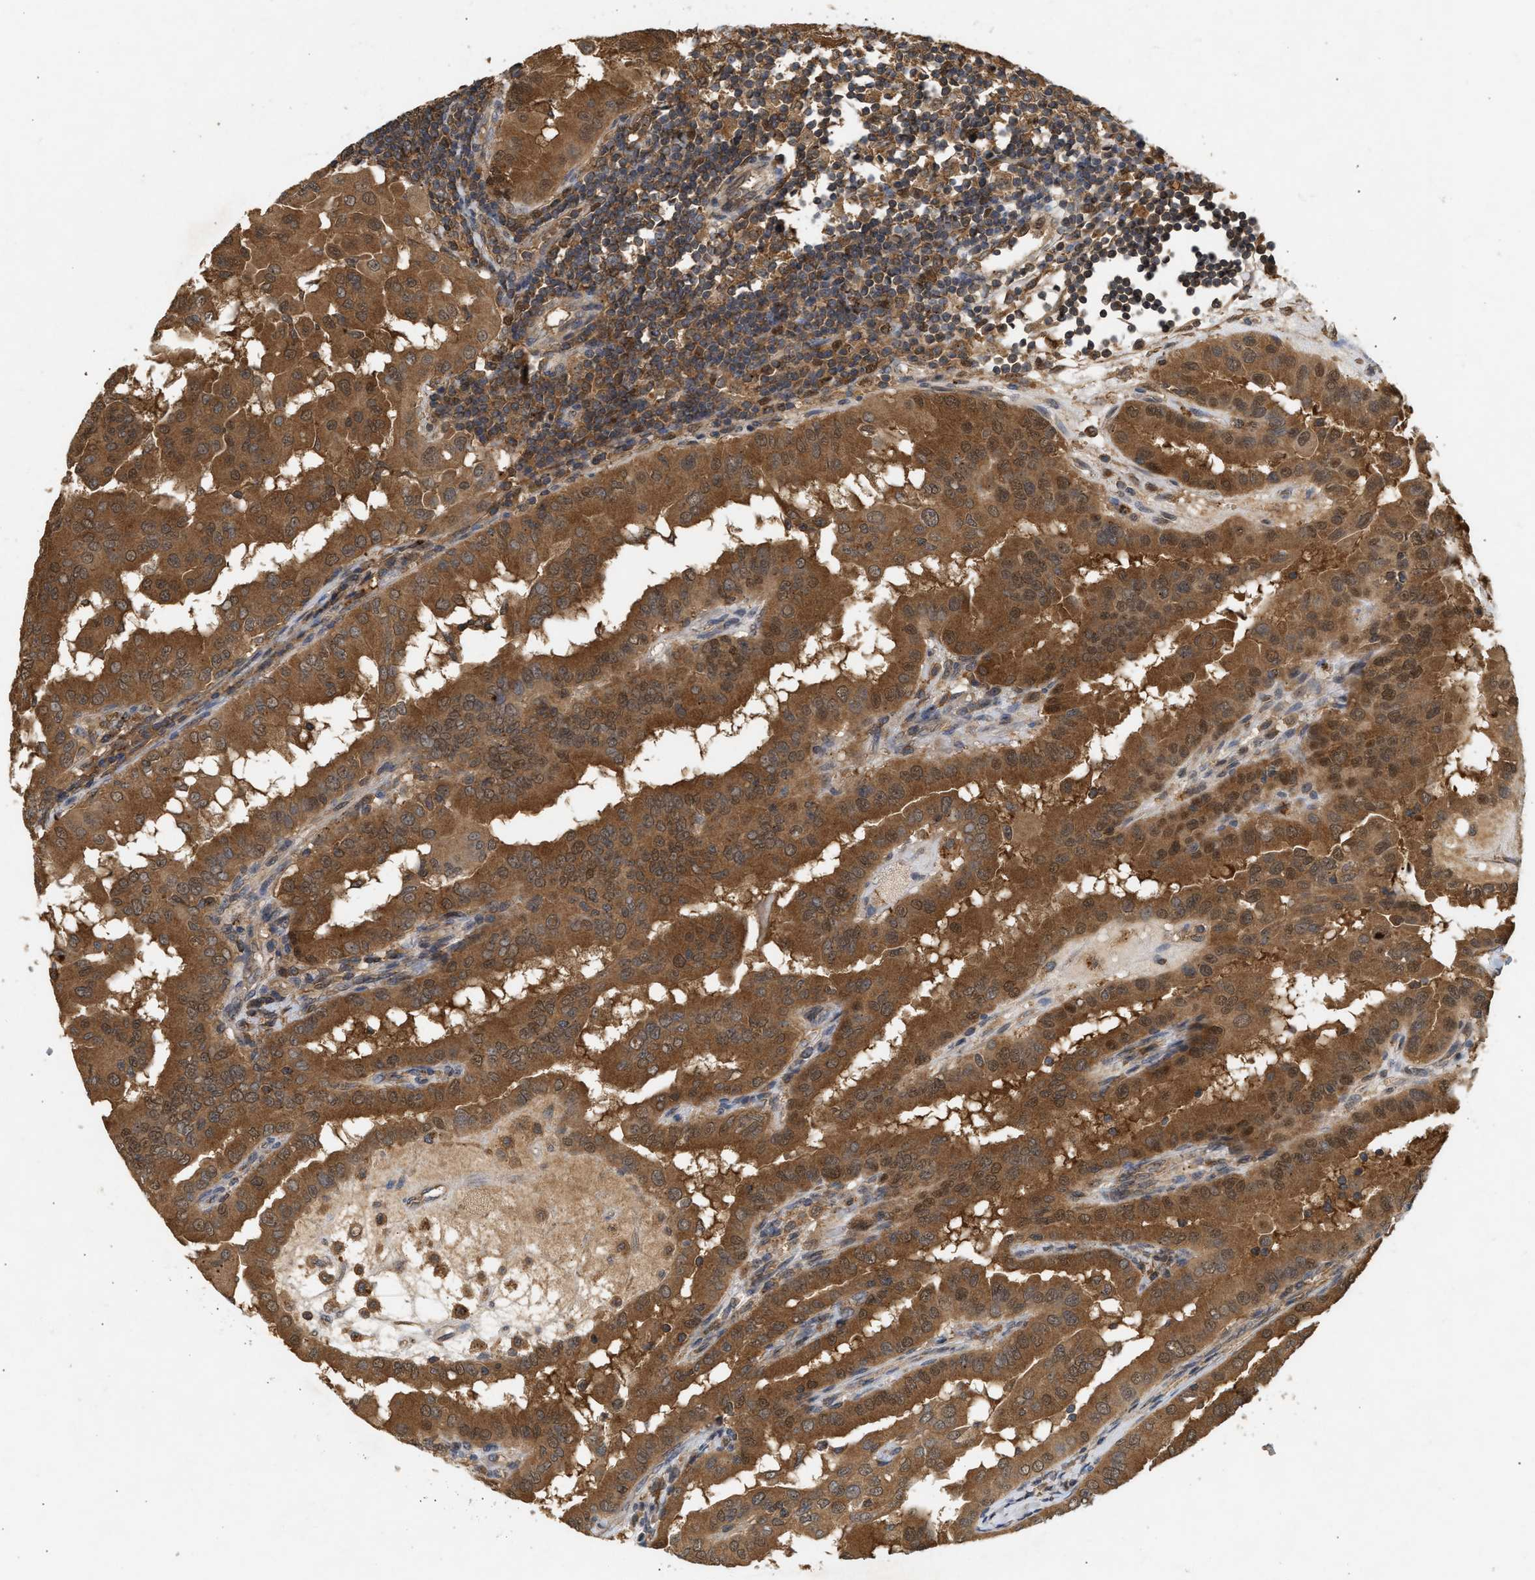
{"staining": {"intensity": "strong", "quantity": ">75%", "location": "cytoplasmic/membranous,nuclear"}, "tissue": "thyroid cancer", "cell_type": "Tumor cells", "image_type": "cancer", "snomed": [{"axis": "morphology", "description": "Papillary adenocarcinoma, NOS"}, {"axis": "topography", "description": "Thyroid gland"}], "caption": "Immunohistochemical staining of papillary adenocarcinoma (thyroid) demonstrates high levels of strong cytoplasmic/membranous and nuclear staining in approximately >75% of tumor cells. (Brightfield microscopy of DAB IHC at high magnification).", "gene": "FITM1", "patient": {"sex": "male", "age": 33}}